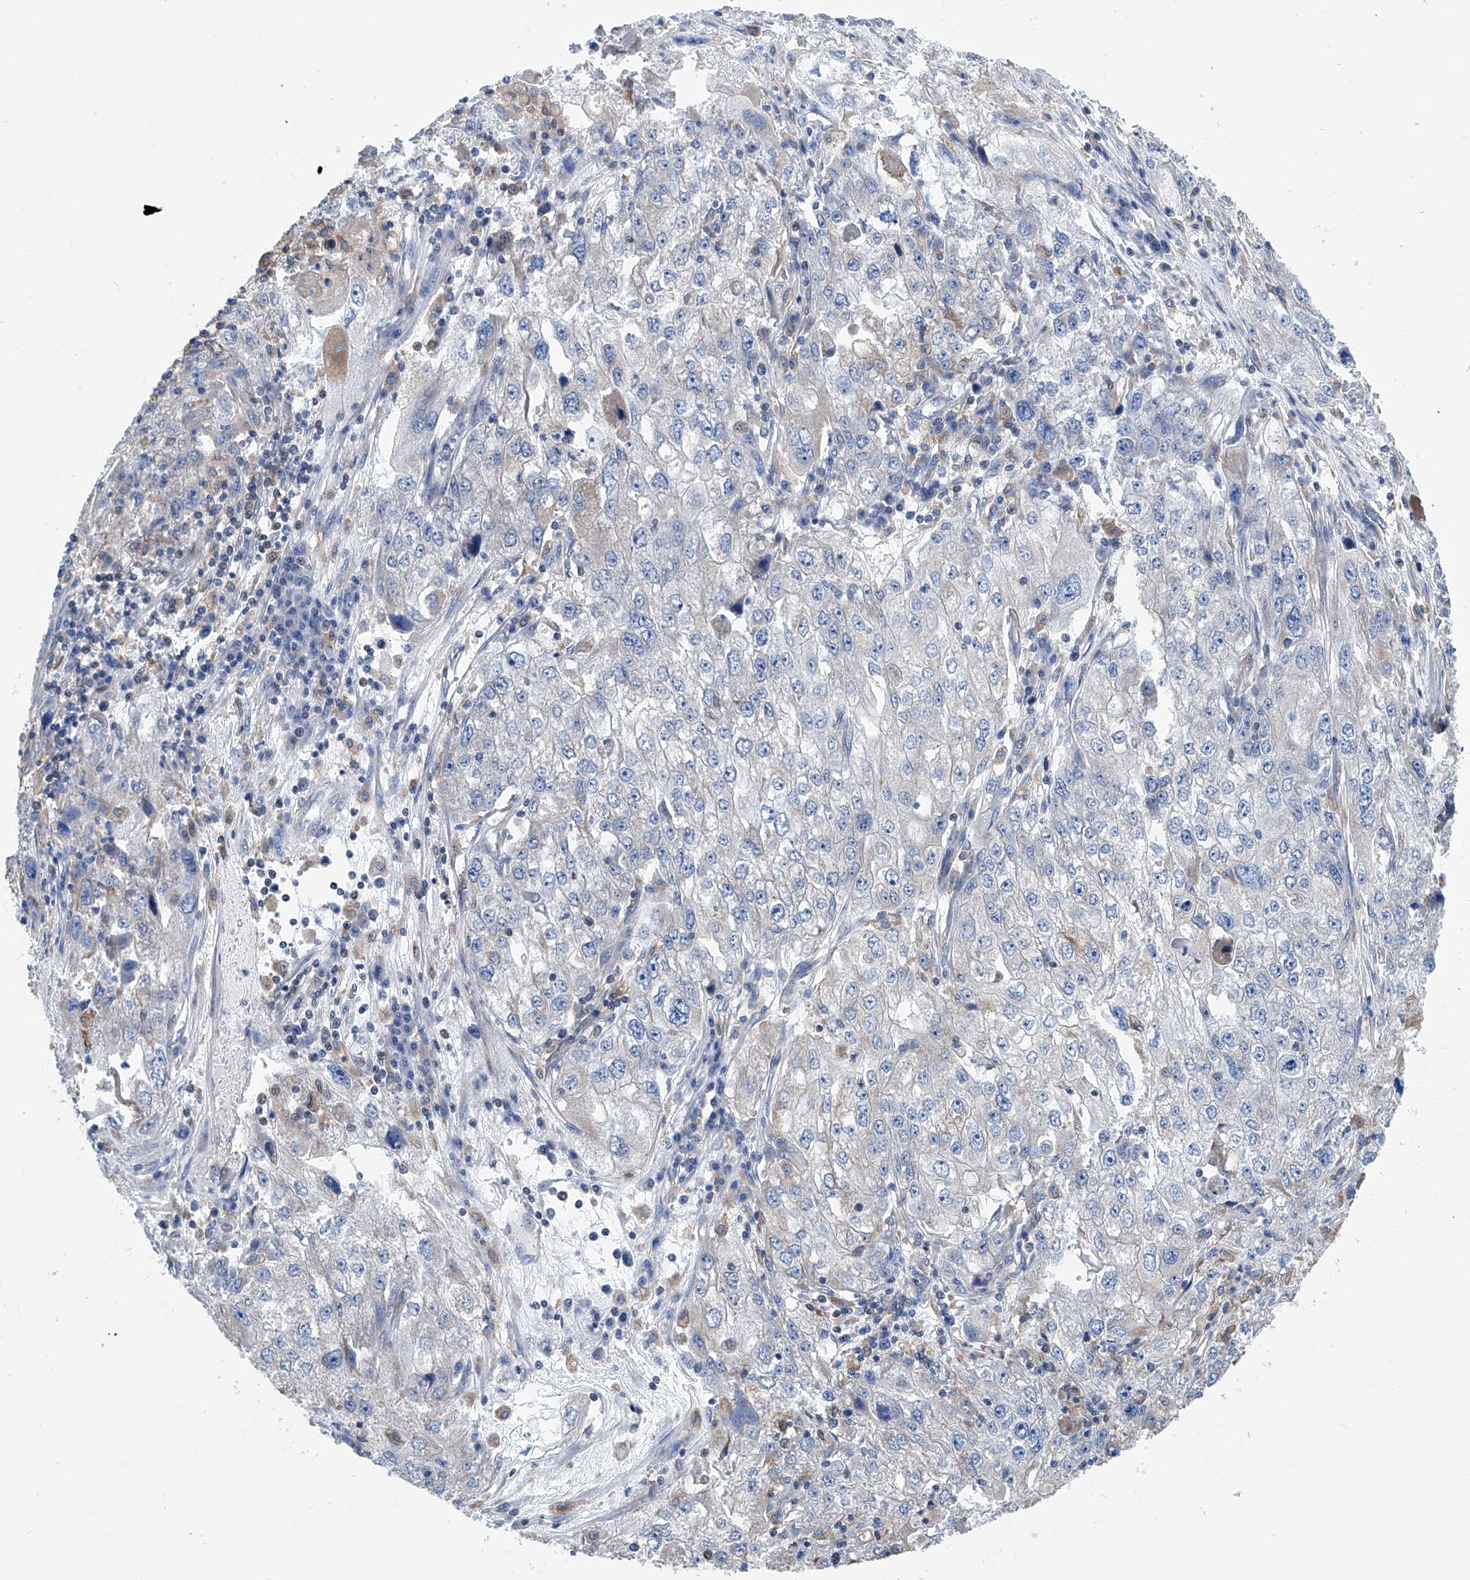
{"staining": {"intensity": "negative", "quantity": "none", "location": "none"}, "tissue": "endometrial cancer", "cell_type": "Tumor cells", "image_type": "cancer", "snomed": [{"axis": "morphology", "description": "Adenocarcinoma, NOS"}, {"axis": "topography", "description": "Endometrium"}], "caption": "Immunohistochemistry of human adenocarcinoma (endometrial) demonstrates no staining in tumor cells. The staining is performed using DAB brown chromogen with nuclei counter-stained in using hematoxylin.", "gene": "MAD2L1", "patient": {"sex": "female", "age": 49}}